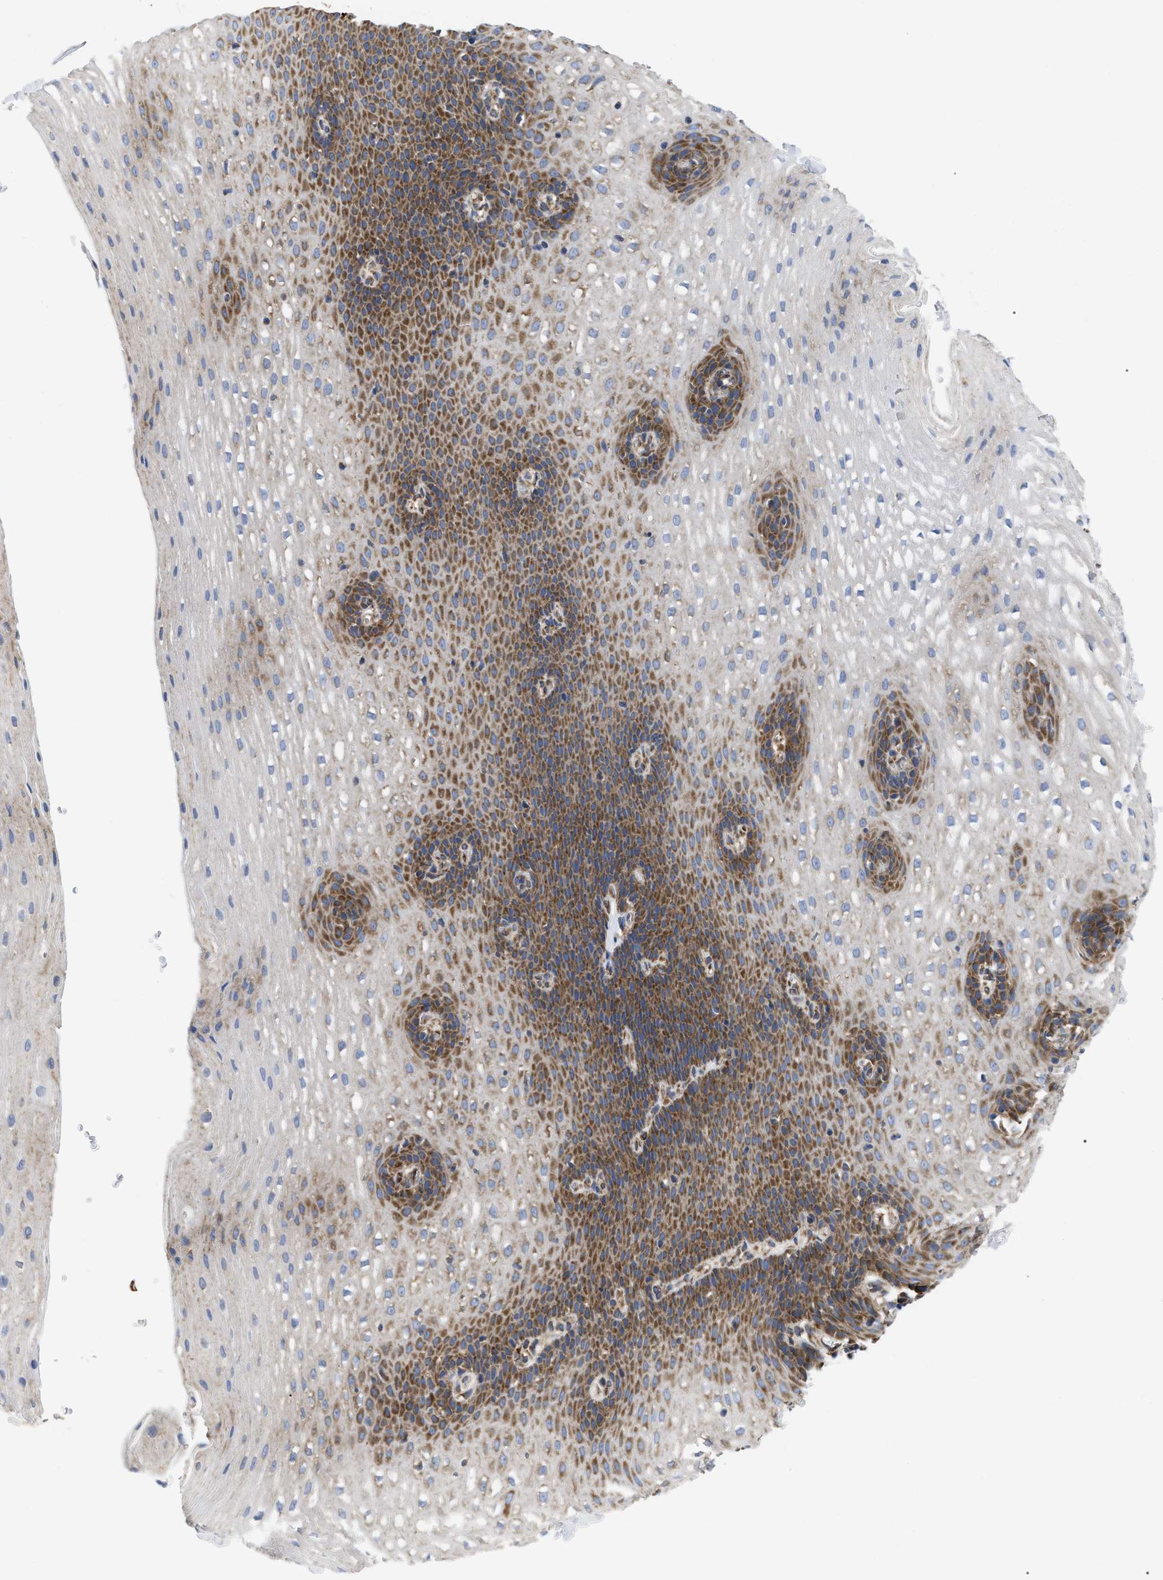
{"staining": {"intensity": "moderate", "quantity": "25%-75%", "location": "cytoplasmic/membranous"}, "tissue": "esophagus", "cell_type": "Squamous epithelial cells", "image_type": "normal", "snomed": [{"axis": "morphology", "description": "Normal tissue, NOS"}, {"axis": "topography", "description": "Esophagus"}], "caption": "Approximately 25%-75% of squamous epithelial cells in normal esophagus show moderate cytoplasmic/membranous protein positivity as visualized by brown immunohistochemical staining.", "gene": "FAM120A", "patient": {"sex": "male", "age": 48}}